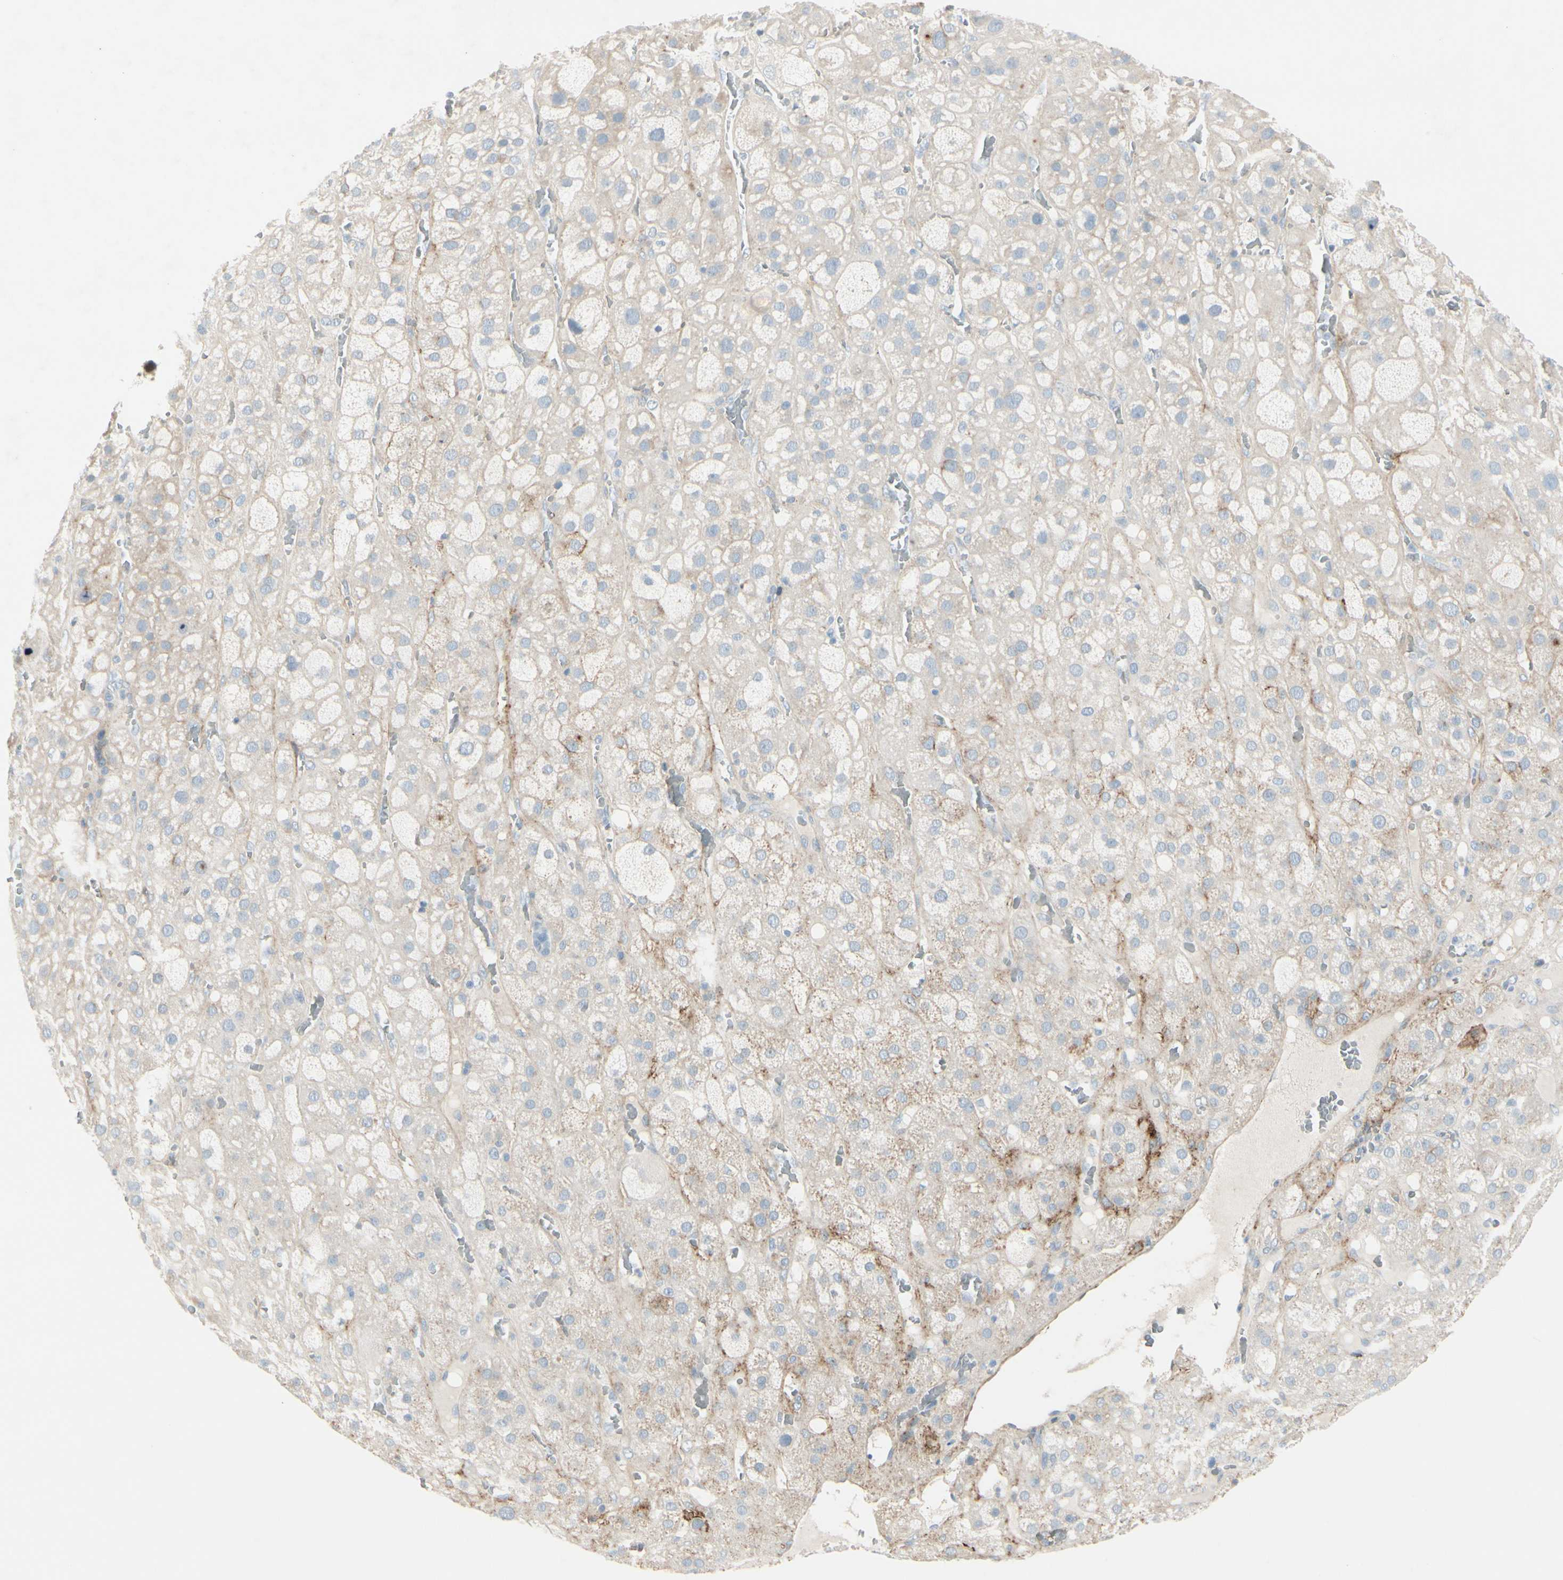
{"staining": {"intensity": "negative", "quantity": "none", "location": "none"}, "tissue": "adrenal gland", "cell_type": "Glandular cells", "image_type": "normal", "snomed": [{"axis": "morphology", "description": "Normal tissue, NOS"}, {"axis": "topography", "description": "Adrenal gland"}], "caption": "A micrograph of adrenal gland stained for a protein reveals no brown staining in glandular cells.", "gene": "CACNA2D1", "patient": {"sex": "female", "age": 47}}